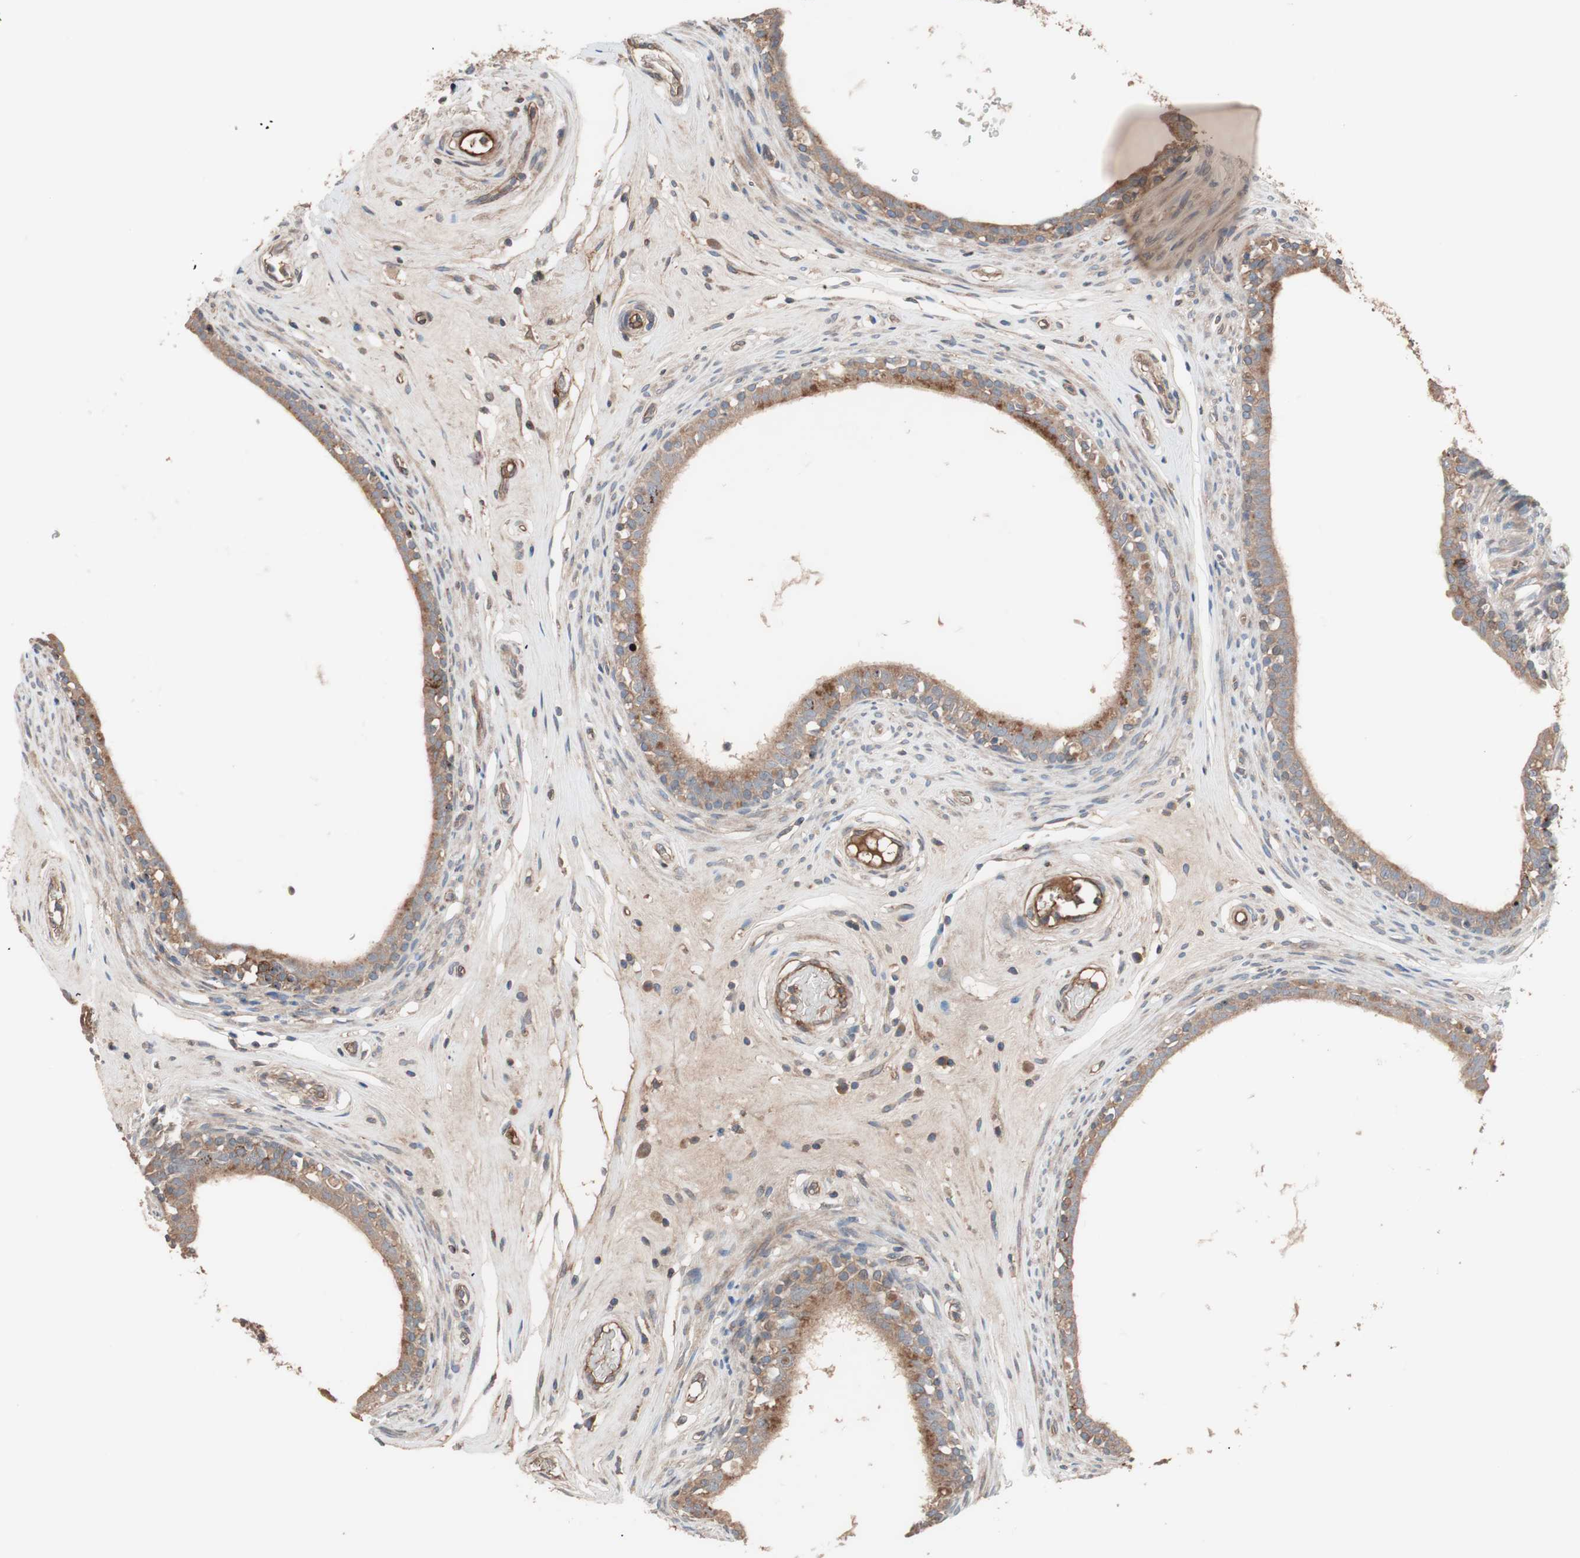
{"staining": {"intensity": "moderate", "quantity": ">75%", "location": "cytoplasmic/membranous"}, "tissue": "epididymis", "cell_type": "Glandular cells", "image_type": "normal", "snomed": [{"axis": "morphology", "description": "Normal tissue, NOS"}, {"axis": "morphology", "description": "Inflammation, NOS"}, {"axis": "topography", "description": "Epididymis"}], "caption": "Moderate cytoplasmic/membranous staining is appreciated in approximately >75% of glandular cells in normal epididymis. (brown staining indicates protein expression, while blue staining denotes nuclei).", "gene": "SDC4", "patient": {"sex": "male", "age": 84}}